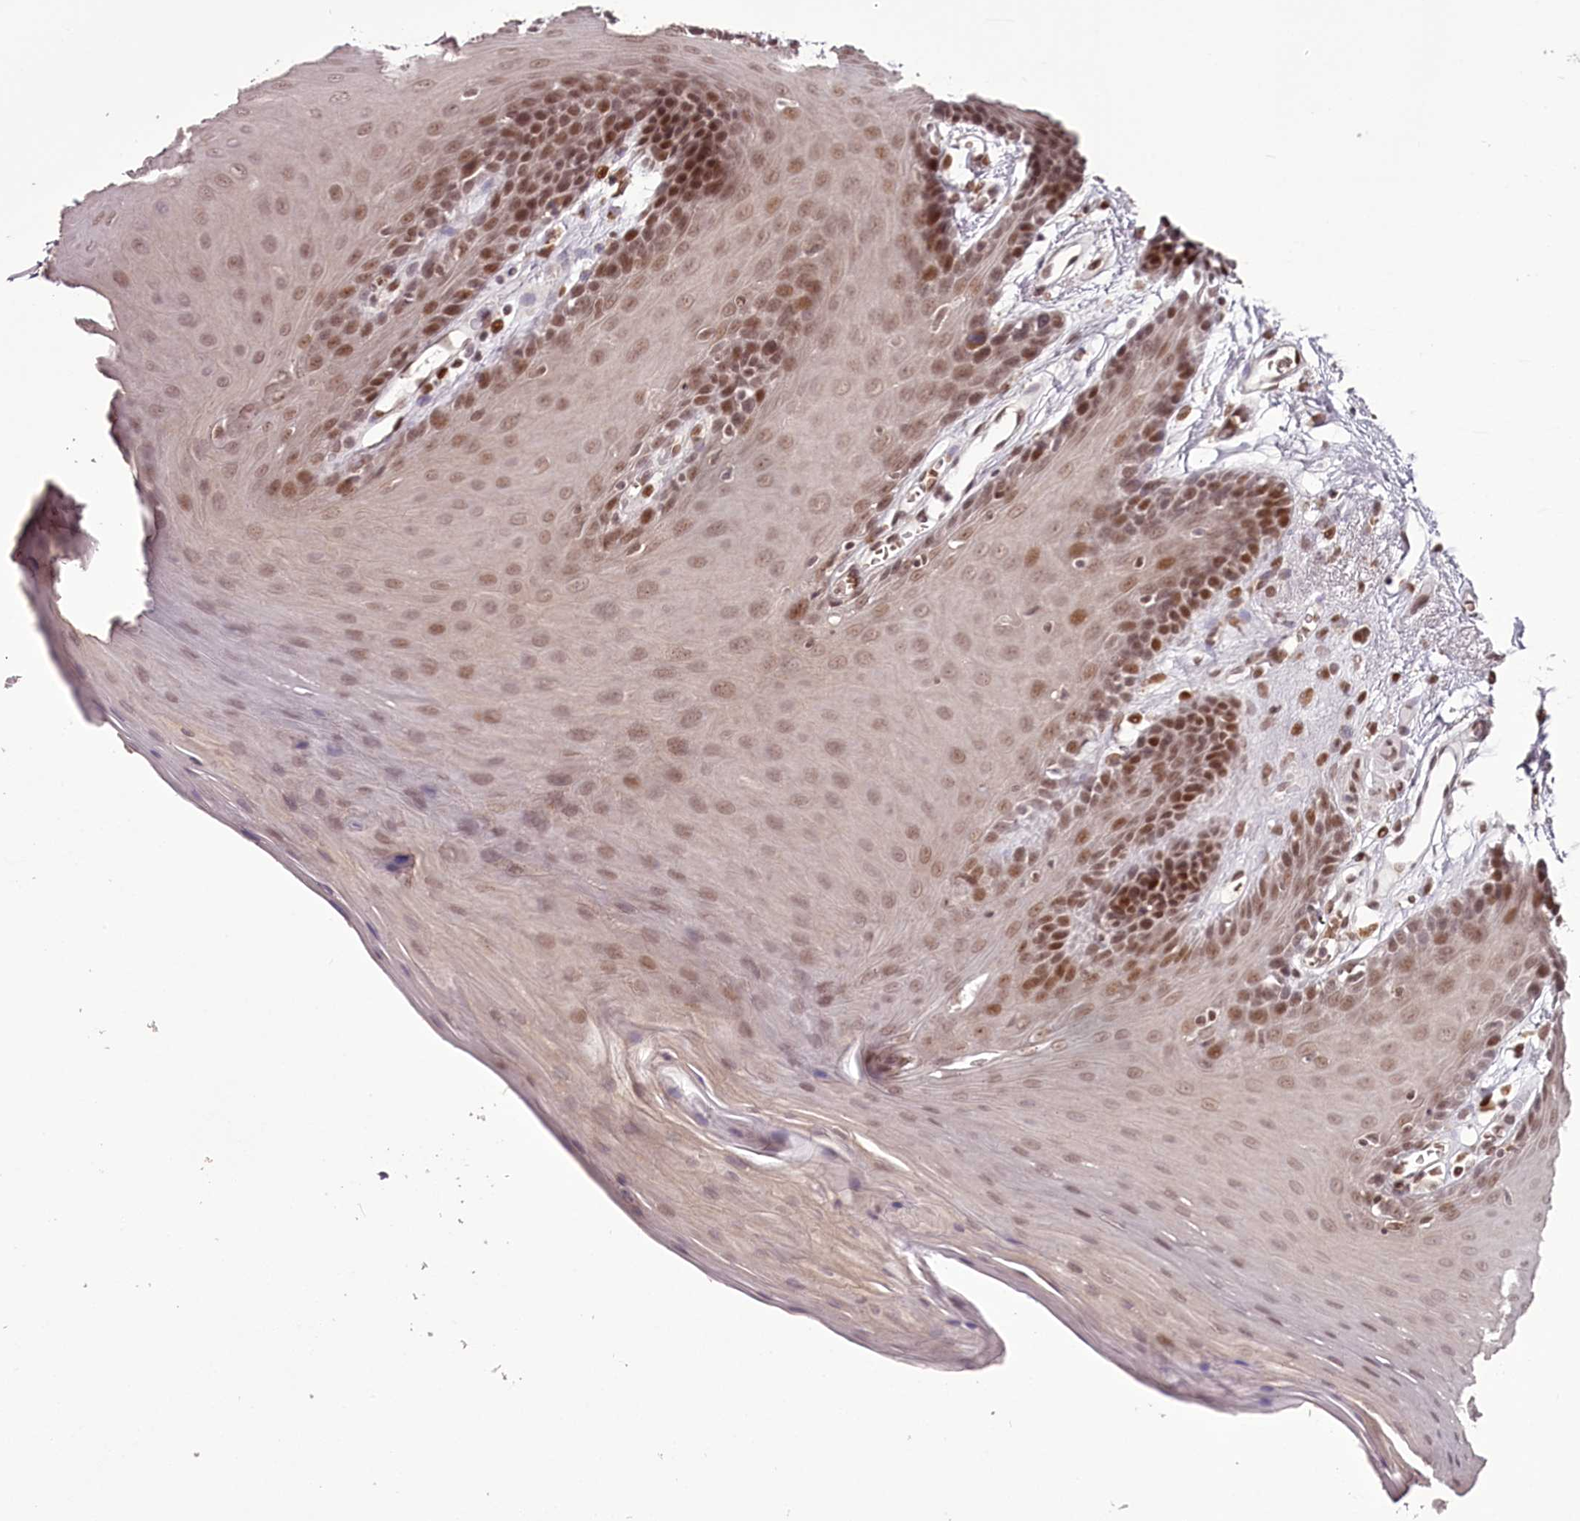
{"staining": {"intensity": "moderate", "quantity": ">75%", "location": "nuclear"}, "tissue": "oral mucosa", "cell_type": "Squamous epithelial cells", "image_type": "normal", "snomed": [{"axis": "morphology", "description": "Normal tissue, NOS"}, {"axis": "morphology", "description": "Squamous cell carcinoma, NOS"}, {"axis": "topography", "description": "Skeletal muscle"}, {"axis": "topography", "description": "Oral tissue"}, {"axis": "topography", "description": "Salivary gland"}, {"axis": "topography", "description": "Head-Neck"}], "caption": "A micrograph of human oral mucosa stained for a protein exhibits moderate nuclear brown staining in squamous epithelial cells.", "gene": "THYN1", "patient": {"sex": "male", "age": 54}}